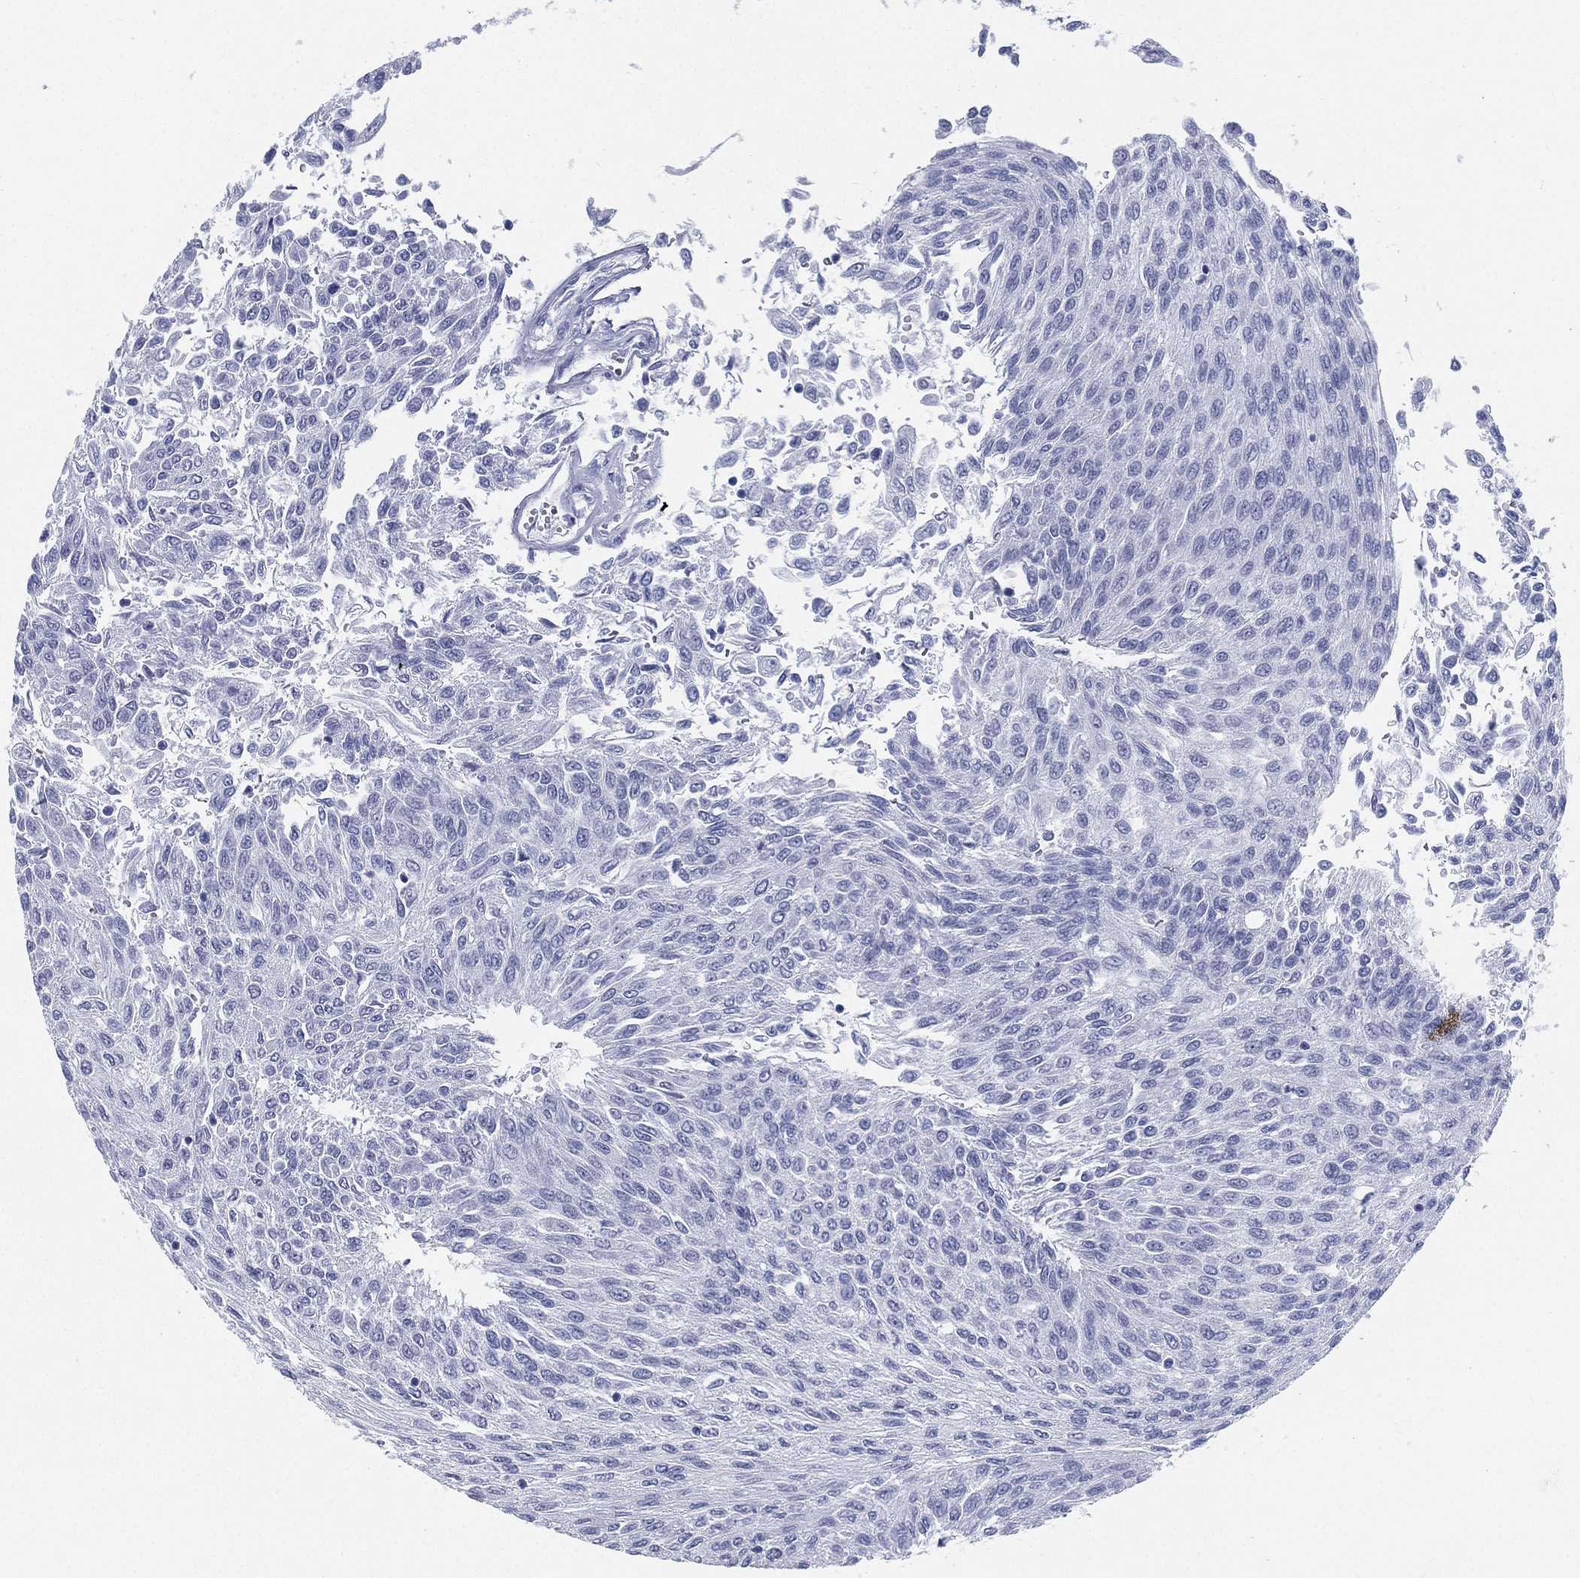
{"staining": {"intensity": "negative", "quantity": "none", "location": "none"}, "tissue": "urothelial cancer", "cell_type": "Tumor cells", "image_type": "cancer", "snomed": [{"axis": "morphology", "description": "Urothelial carcinoma, Low grade"}, {"axis": "topography", "description": "Urinary bladder"}], "caption": "Immunohistochemistry (IHC) micrograph of human urothelial carcinoma (low-grade) stained for a protein (brown), which demonstrates no positivity in tumor cells.", "gene": "ATP1B2", "patient": {"sex": "male", "age": 78}}